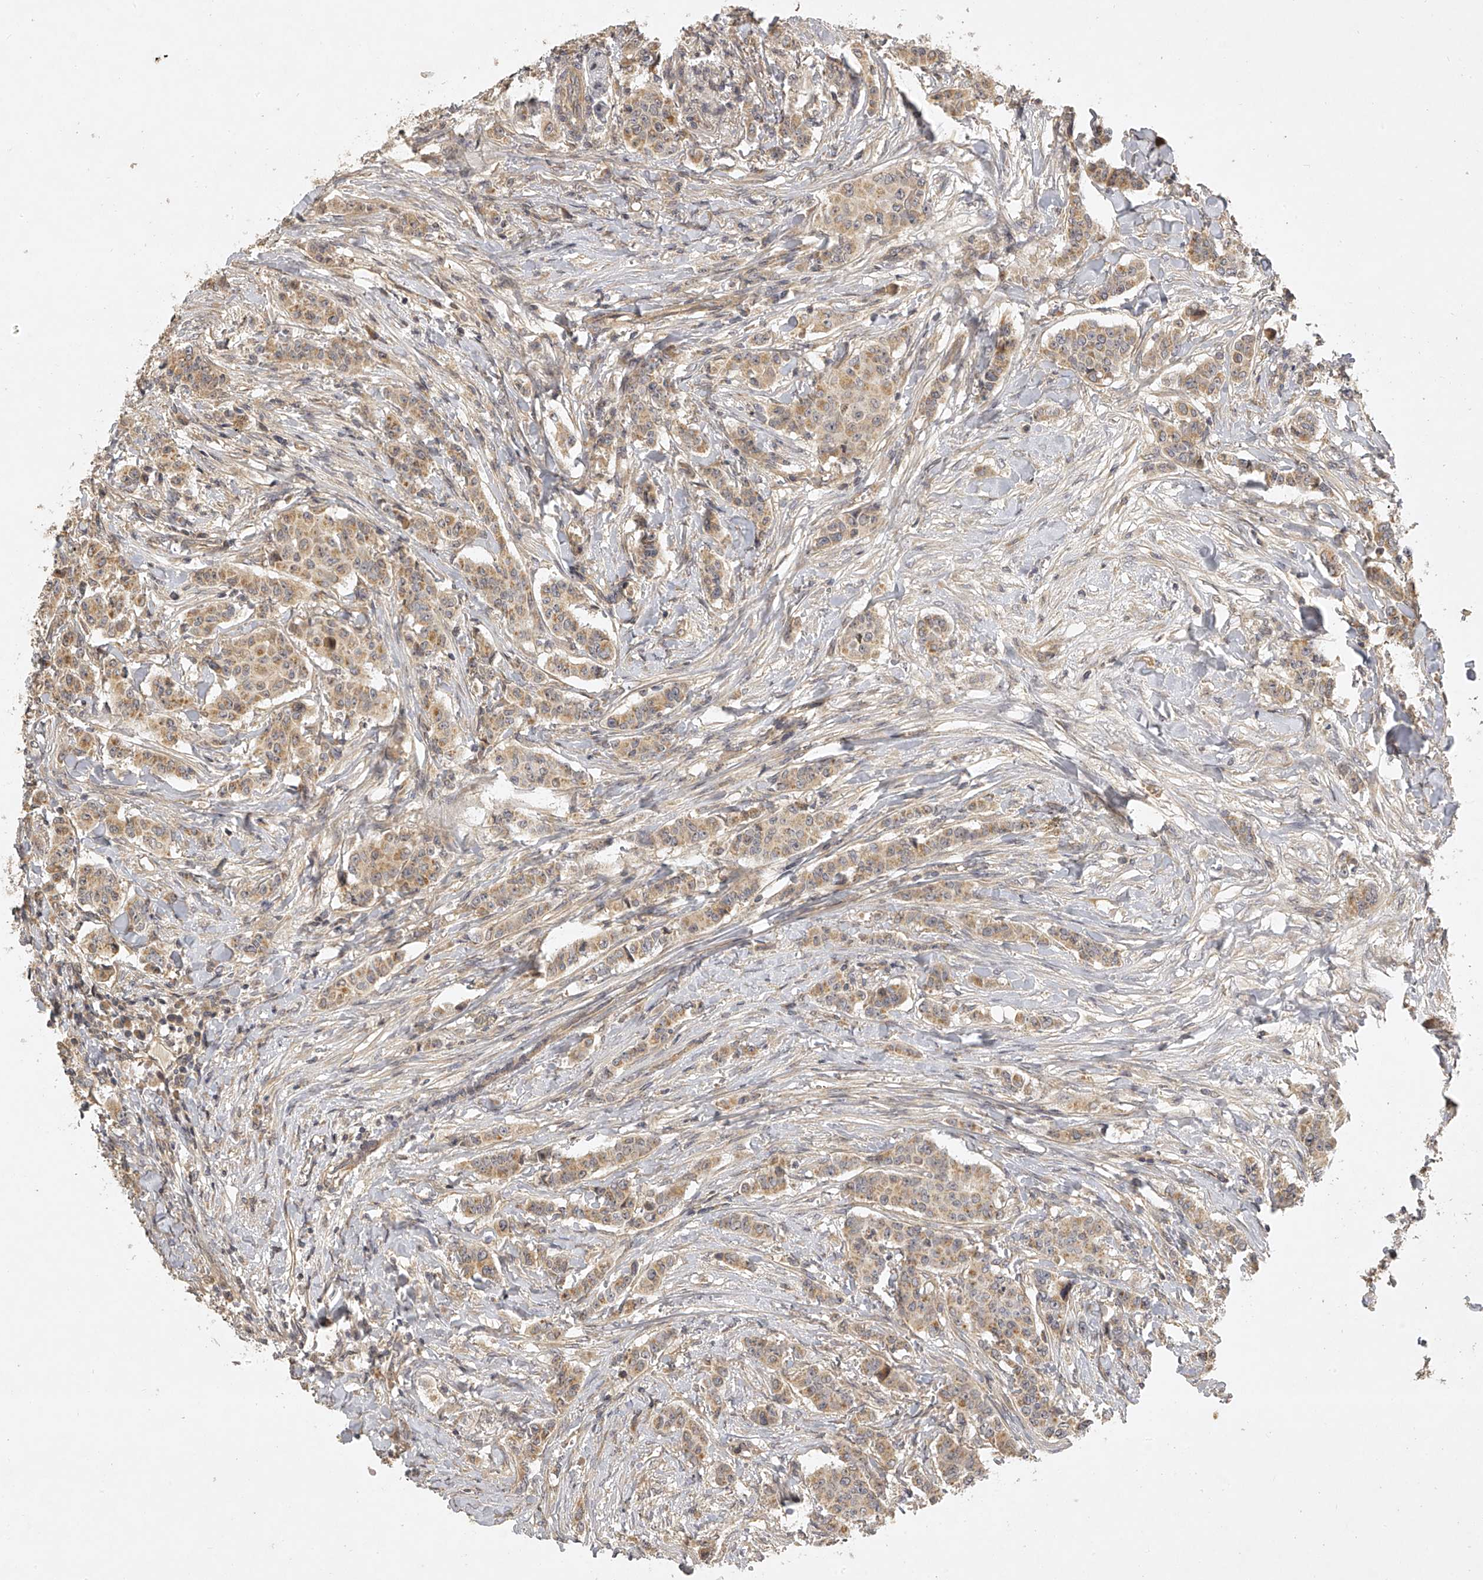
{"staining": {"intensity": "moderate", "quantity": ">75%", "location": "cytoplasmic/membranous"}, "tissue": "breast cancer", "cell_type": "Tumor cells", "image_type": "cancer", "snomed": [{"axis": "morphology", "description": "Duct carcinoma"}, {"axis": "topography", "description": "Breast"}], "caption": "An IHC photomicrograph of neoplastic tissue is shown. Protein staining in brown labels moderate cytoplasmic/membranous positivity in invasive ductal carcinoma (breast) within tumor cells. Using DAB (brown) and hematoxylin (blue) stains, captured at high magnification using brightfield microscopy.", "gene": "NFS1", "patient": {"sex": "female", "age": 40}}